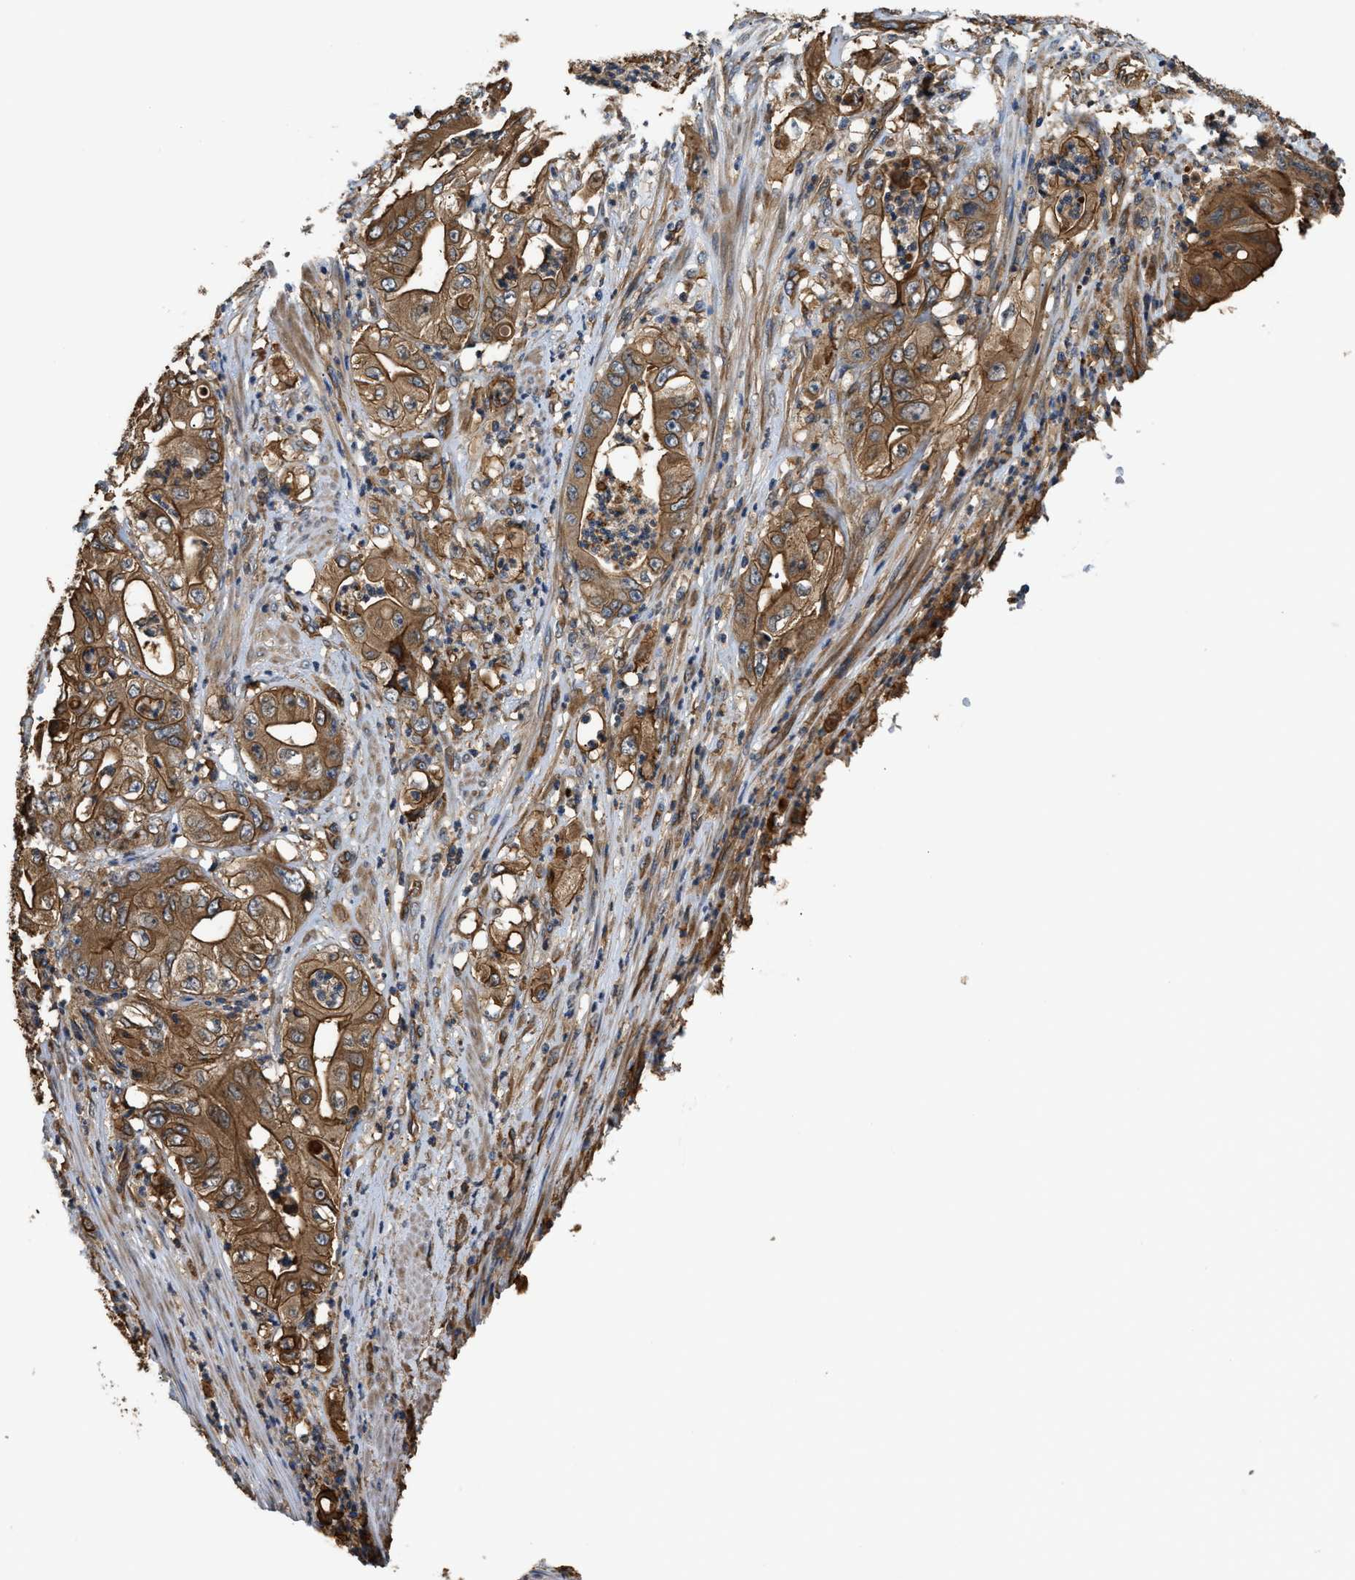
{"staining": {"intensity": "strong", "quantity": ">75%", "location": "cytoplasmic/membranous"}, "tissue": "stomach cancer", "cell_type": "Tumor cells", "image_type": "cancer", "snomed": [{"axis": "morphology", "description": "Adenocarcinoma, NOS"}, {"axis": "topography", "description": "Stomach"}], "caption": "Strong cytoplasmic/membranous expression is appreciated in about >75% of tumor cells in stomach adenocarcinoma.", "gene": "DDHD2", "patient": {"sex": "female", "age": 73}}